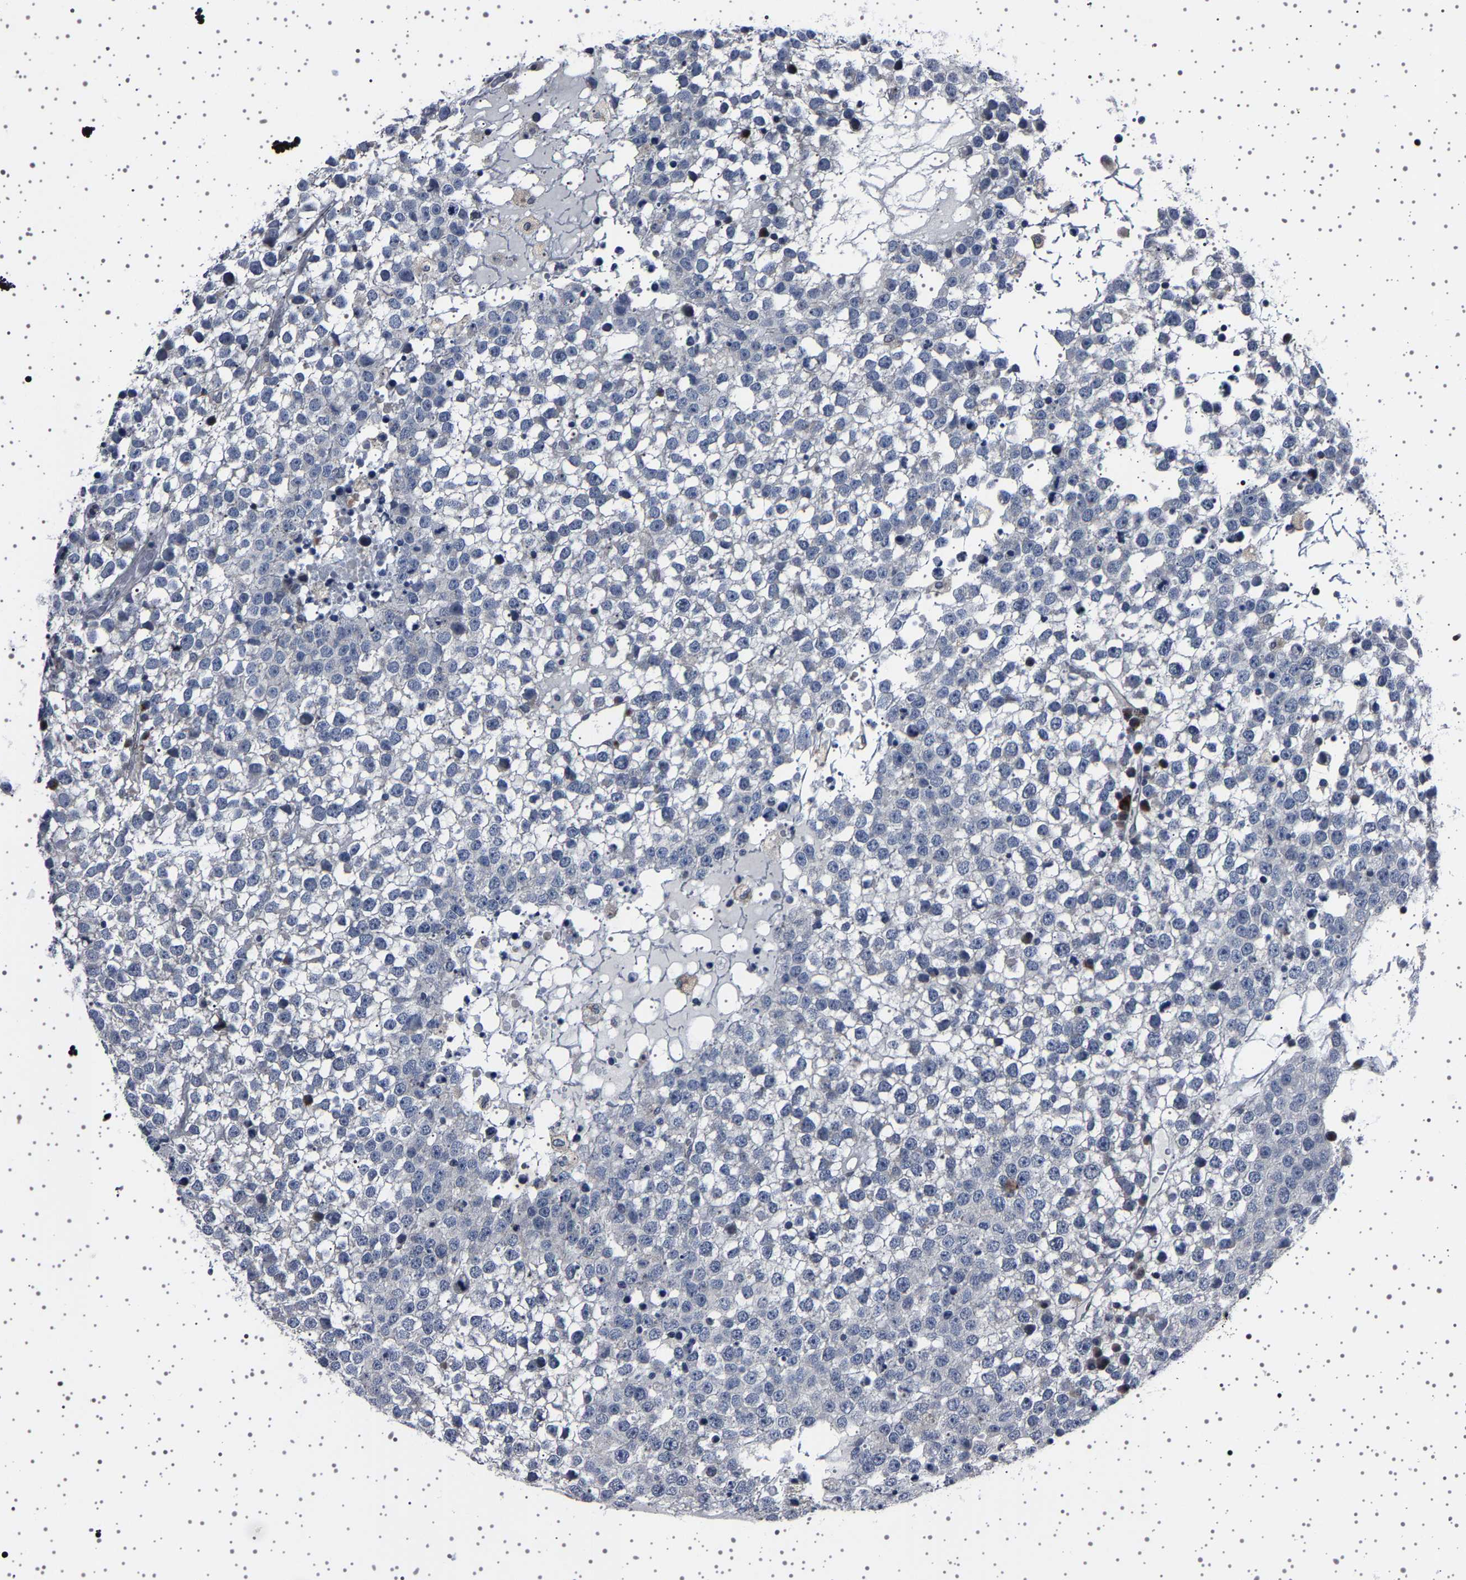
{"staining": {"intensity": "negative", "quantity": "none", "location": "none"}, "tissue": "testis cancer", "cell_type": "Tumor cells", "image_type": "cancer", "snomed": [{"axis": "morphology", "description": "Seminoma, NOS"}, {"axis": "topography", "description": "Testis"}], "caption": "DAB immunohistochemical staining of testis seminoma reveals no significant expression in tumor cells. Brightfield microscopy of immunohistochemistry stained with DAB (3,3'-diaminobenzidine) (brown) and hematoxylin (blue), captured at high magnification.", "gene": "PAK5", "patient": {"sex": "male", "age": 65}}